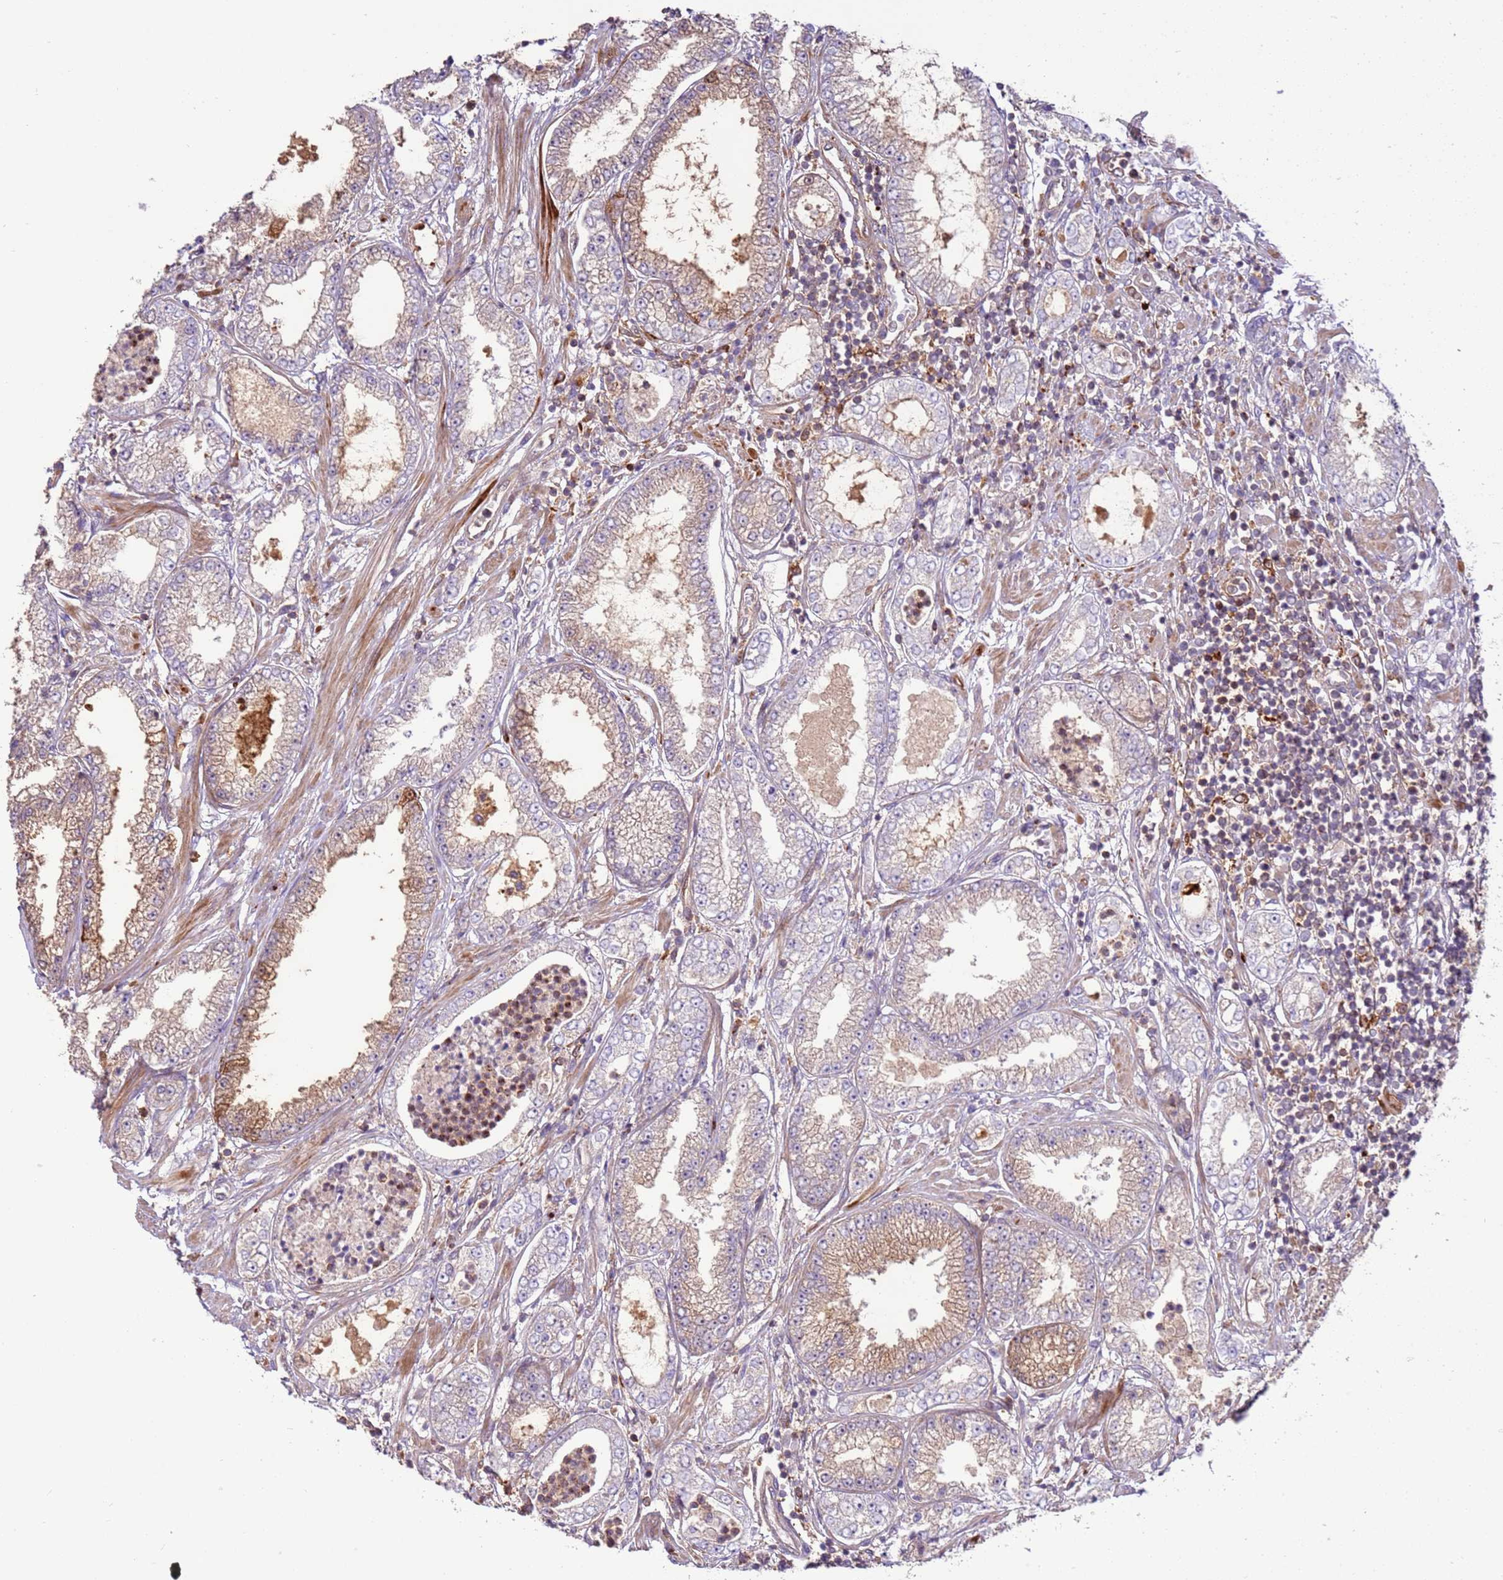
{"staining": {"intensity": "moderate", "quantity": "25%-75%", "location": "cytoplasmic/membranous"}, "tissue": "prostate cancer", "cell_type": "Tumor cells", "image_type": "cancer", "snomed": [{"axis": "morphology", "description": "Adenocarcinoma, High grade"}, {"axis": "topography", "description": "Prostate"}], "caption": "Brown immunohistochemical staining in human prostate cancer exhibits moderate cytoplasmic/membranous expression in about 25%-75% of tumor cells.", "gene": "ZNF624", "patient": {"sex": "male", "age": 69}}